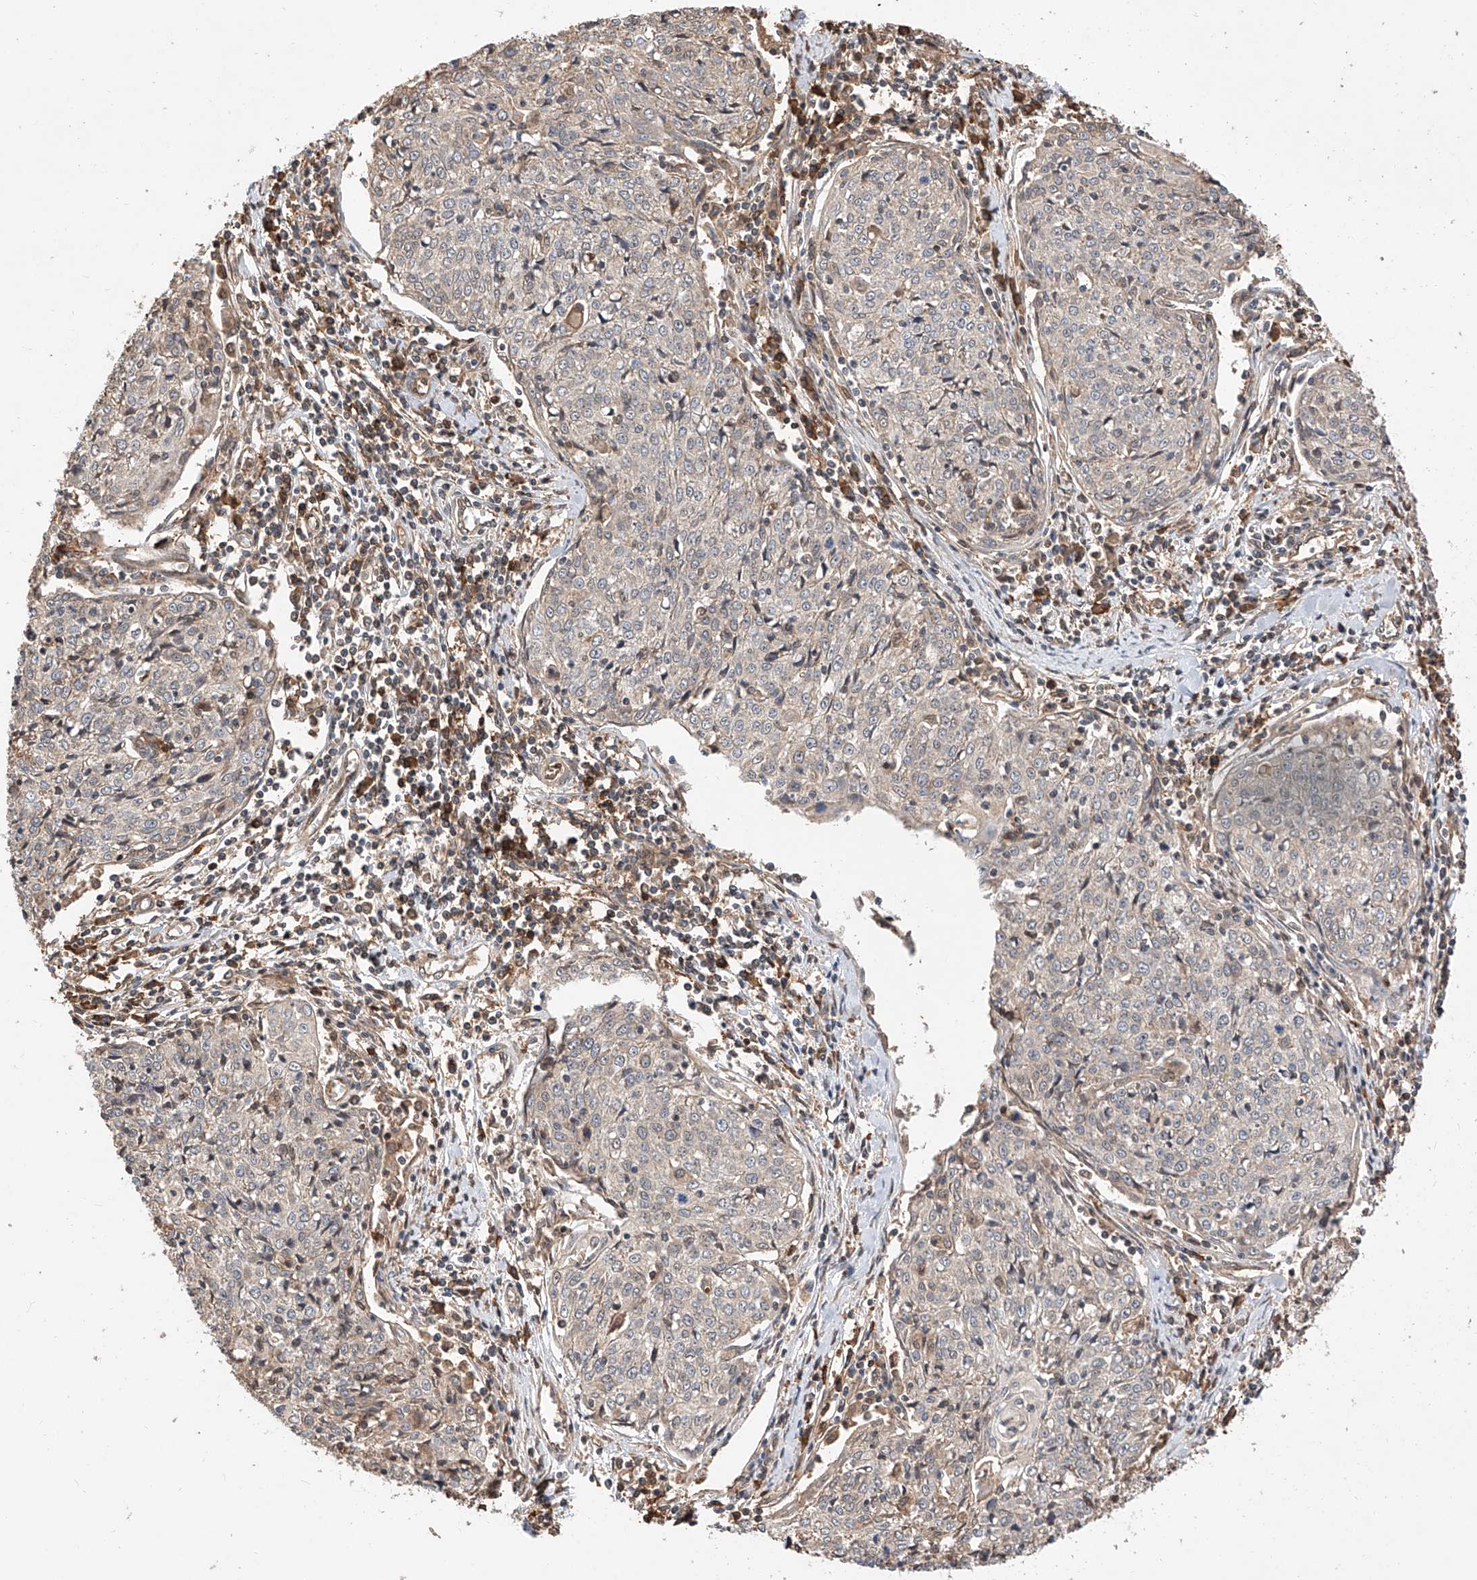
{"staining": {"intensity": "weak", "quantity": "25%-75%", "location": "cytoplasmic/membranous"}, "tissue": "cervical cancer", "cell_type": "Tumor cells", "image_type": "cancer", "snomed": [{"axis": "morphology", "description": "Squamous cell carcinoma, NOS"}, {"axis": "topography", "description": "Cervix"}], "caption": "A micrograph showing weak cytoplasmic/membranous positivity in about 25%-75% of tumor cells in cervical cancer (squamous cell carcinoma), as visualized by brown immunohistochemical staining.", "gene": "RILPL2", "patient": {"sex": "female", "age": 48}}